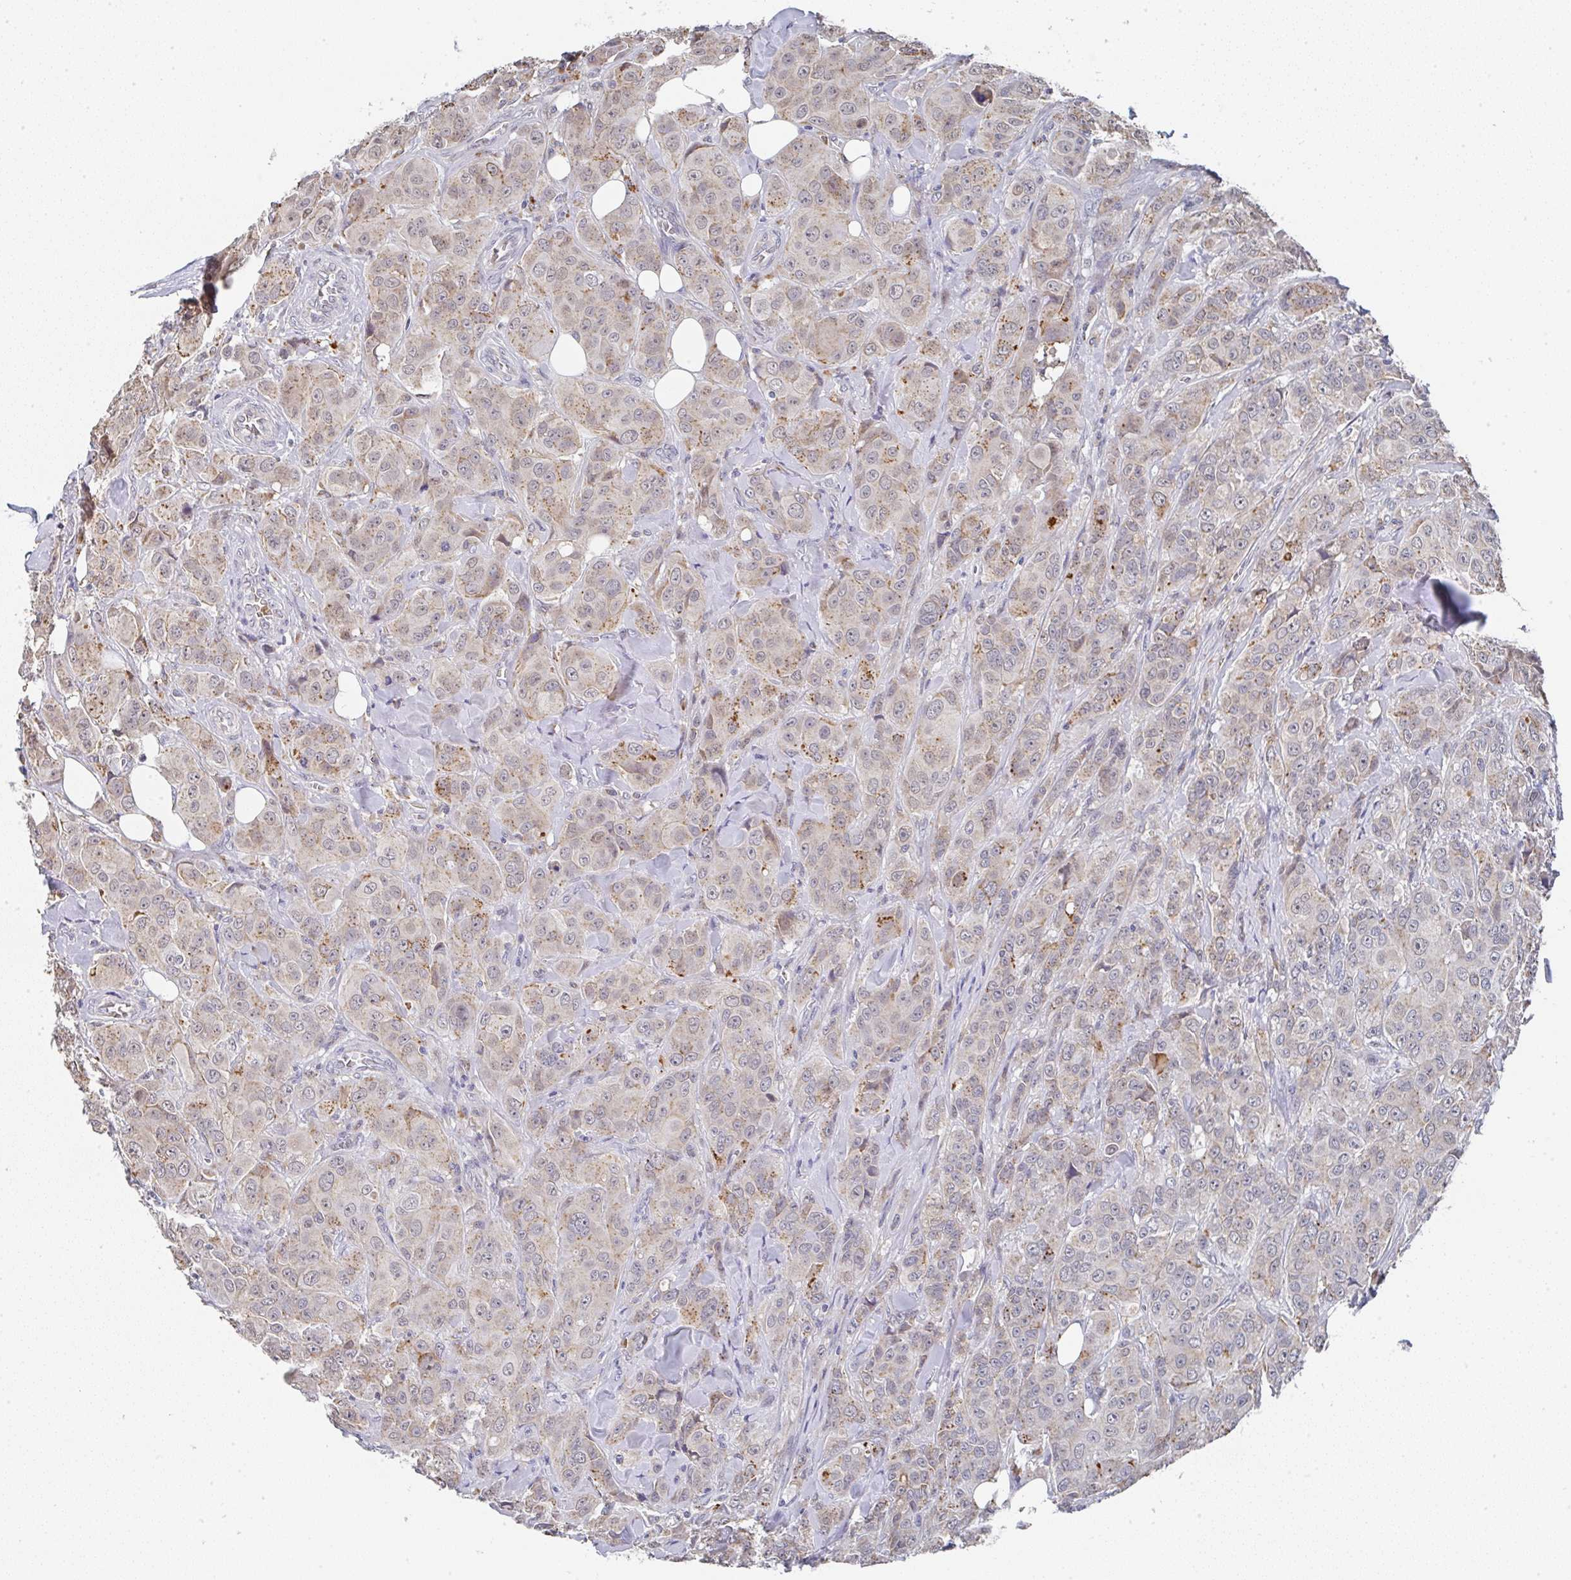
{"staining": {"intensity": "moderate", "quantity": "25%-75%", "location": "cytoplasmic/membranous,nuclear"}, "tissue": "breast cancer", "cell_type": "Tumor cells", "image_type": "cancer", "snomed": [{"axis": "morphology", "description": "Normal tissue, NOS"}, {"axis": "morphology", "description": "Duct carcinoma"}, {"axis": "topography", "description": "Breast"}], "caption": "Breast cancer (intraductal carcinoma) stained for a protein displays moderate cytoplasmic/membranous and nuclear positivity in tumor cells. The staining was performed using DAB, with brown indicating positive protein expression. Nuclei are stained blue with hematoxylin.", "gene": "NCF1", "patient": {"sex": "female", "age": 43}}